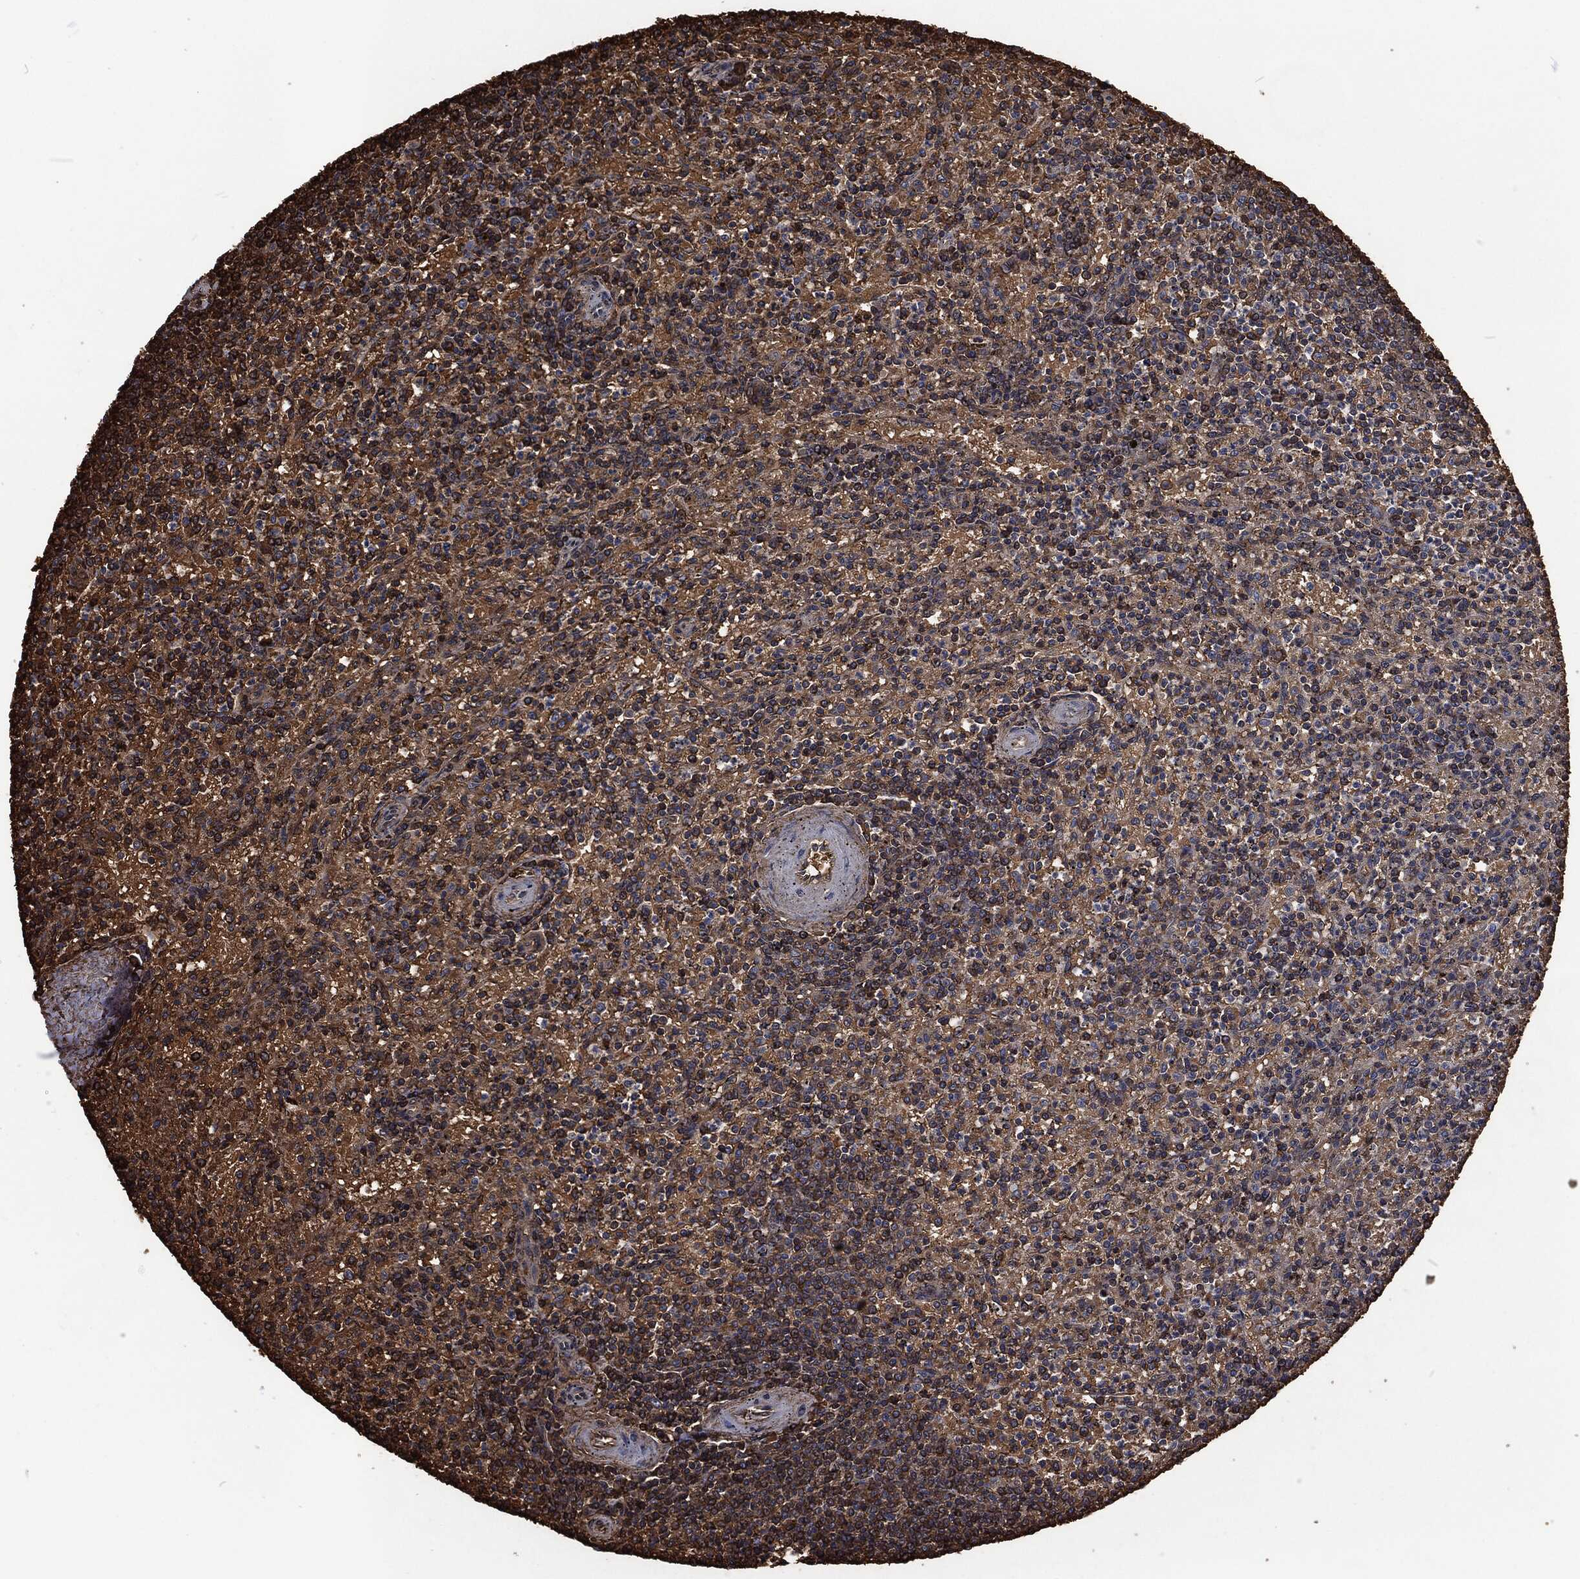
{"staining": {"intensity": "moderate", "quantity": "25%-75%", "location": "cytoplasmic/membranous,nuclear"}, "tissue": "spleen", "cell_type": "Cells in red pulp", "image_type": "normal", "snomed": [{"axis": "morphology", "description": "Normal tissue, NOS"}, {"axis": "topography", "description": "Spleen"}], "caption": "A histopathology image showing moderate cytoplasmic/membranous,nuclear positivity in approximately 25%-75% of cells in red pulp in unremarkable spleen, as visualized by brown immunohistochemical staining.", "gene": "PRDX4", "patient": {"sex": "female", "age": 37}}